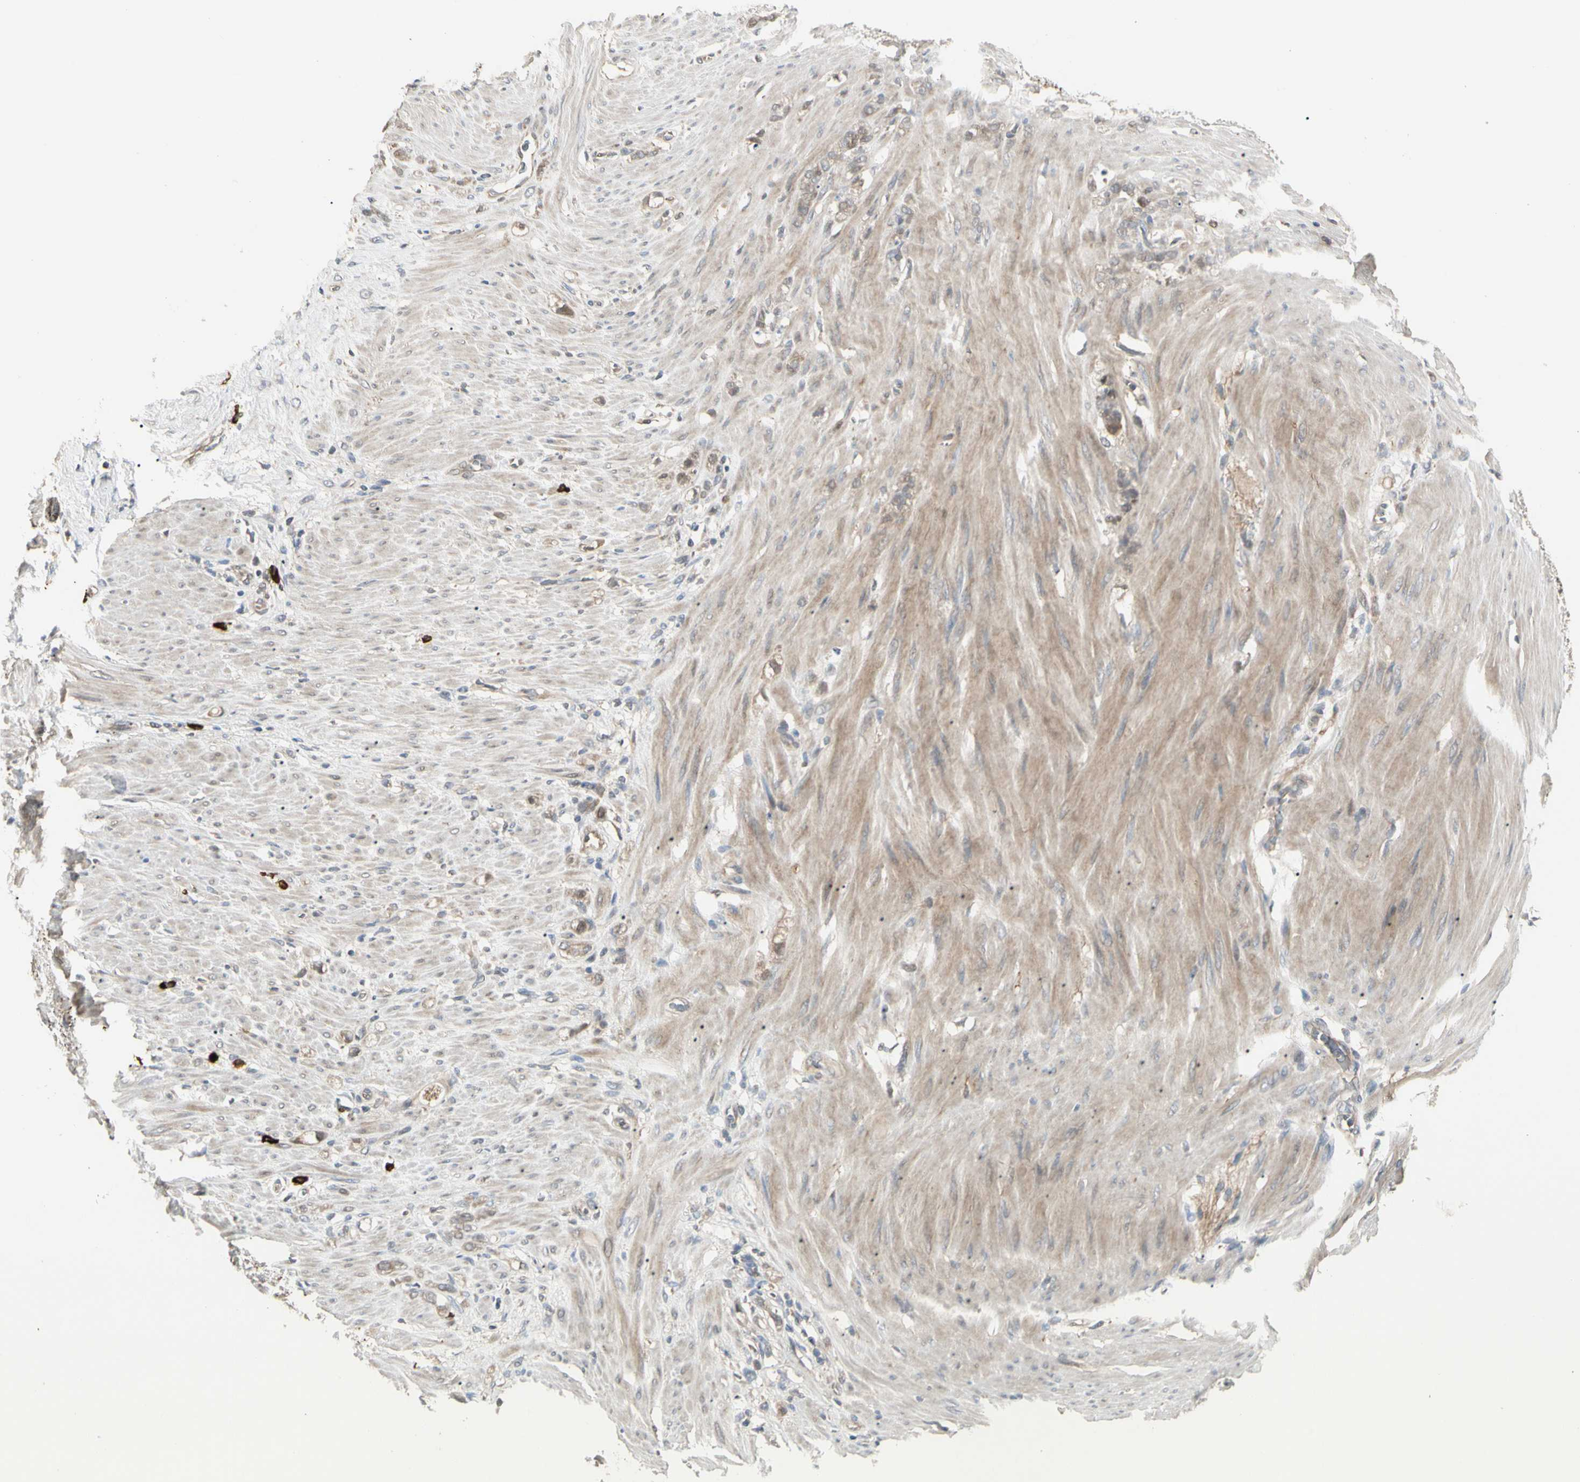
{"staining": {"intensity": "weak", "quantity": ">75%", "location": "cytoplasmic/membranous"}, "tissue": "stomach cancer", "cell_type": "Tumor cells", "image_type": "cancer", "snomed": [{"axis": "morphology", "description": "Adenocarcinoma, NOS"}, {"axis": "topography", "description": "Stomach"}], "caption": "Stomach adenocarcinoma stained for a protein (brown) reveals weak cytoplasmic/membranous positive expression in approximately >75% of tumor cells.", "gene": "ATG4C", "patient": {"sex": "male", "age": 82}}